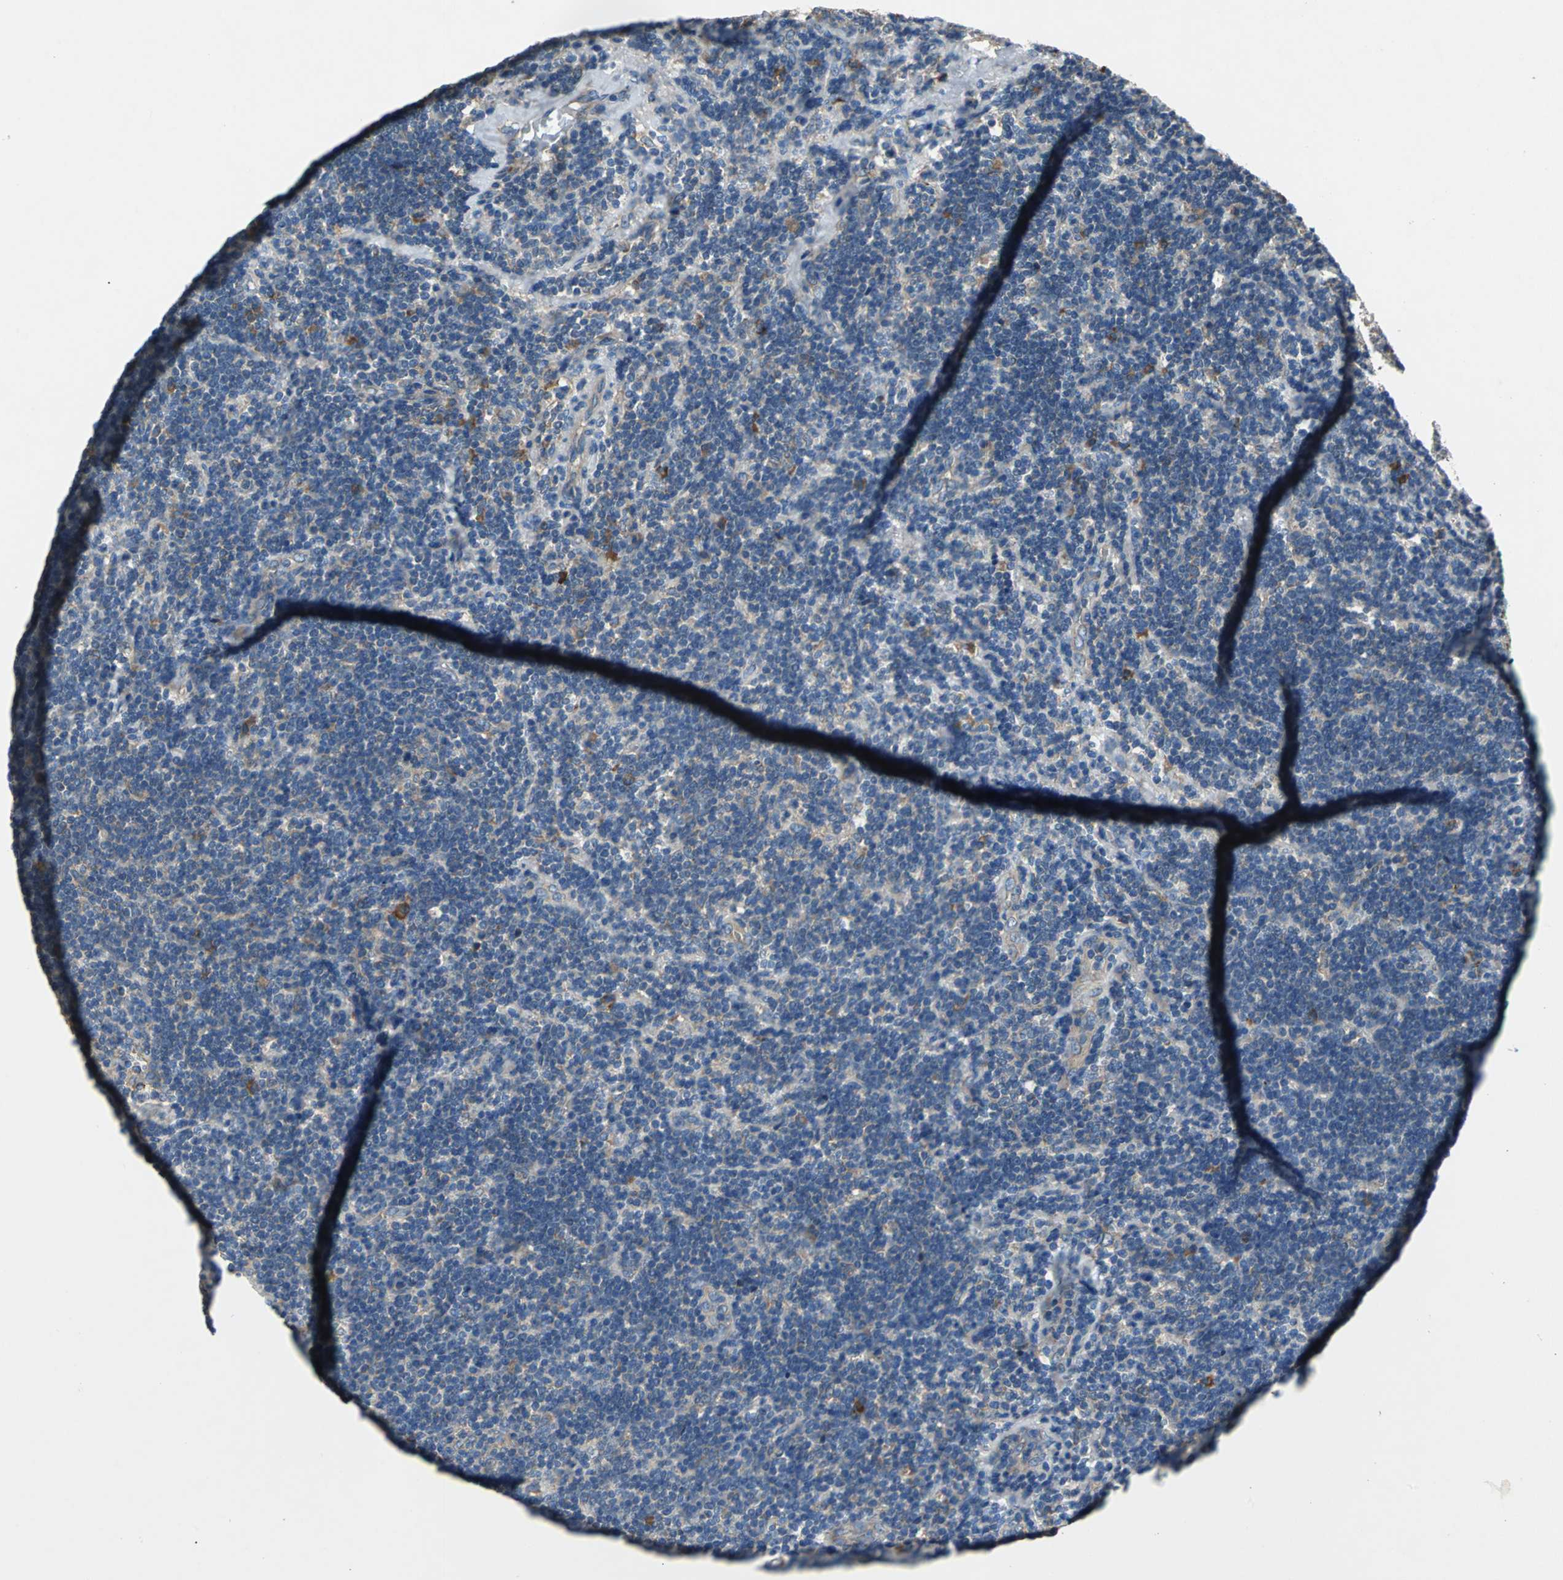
{"staining": {"intensity": "weak", "quantity": "25%-75%", "location": "cytoplasmic/membranous"}, "tissue": "lymphoma", "cell_type": "Tumor cells", "image_type": "cancer", "snomed": [{"axis": "morphology", "description": "Malignant lymphoma, non-Hodgkin's type, Low grade"}, {"axis": "topography", "description": "Lymph node"}], "caption": "Tumor cells demonstrate low levels of weak cytoplasmic/membranous staining in about 25%-75% of cells in lymphoma.", "gene": "HEPH", "patient": {"sex": "male", "age": 70}}